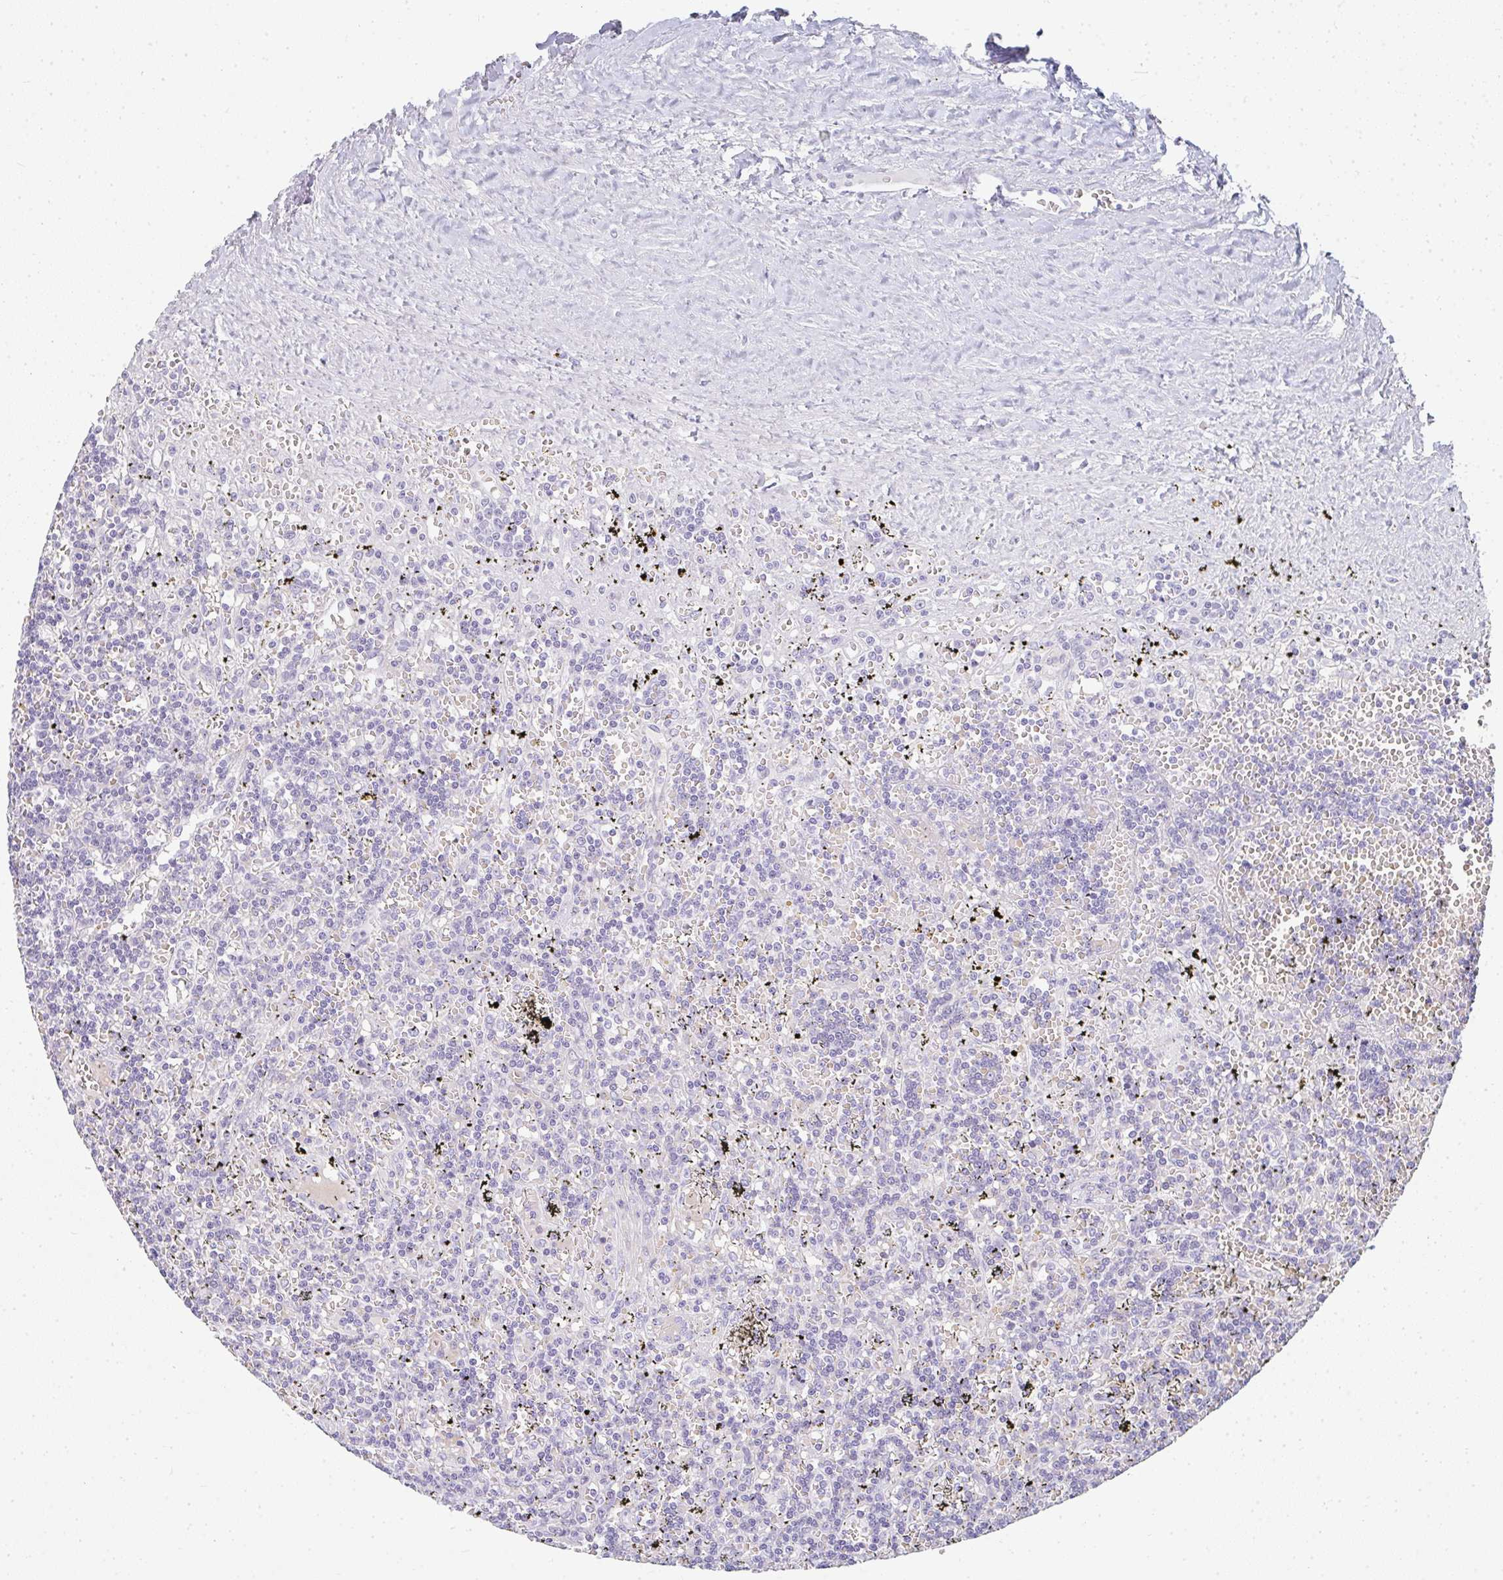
{"staining": {"intensity": "negative", "quantity": "none", "location": "none"}, "tissue": "lymphoma", "cell_type": "Tumor cells", "image_type": "cancer", "snomed": [{"axis": "morphology", "description": "Malignant lymphoma, non-Hodgkin's type, Low grade"}, {"axis": "topography", "description": "Spleen"}], "caption": "Tumor cells are negative for brown protein staining in malignant lymphoma, non-Hodgkin's type (low-grade).", "gene": "NEU2", "patient": {"sex": "male", "age": 60}}